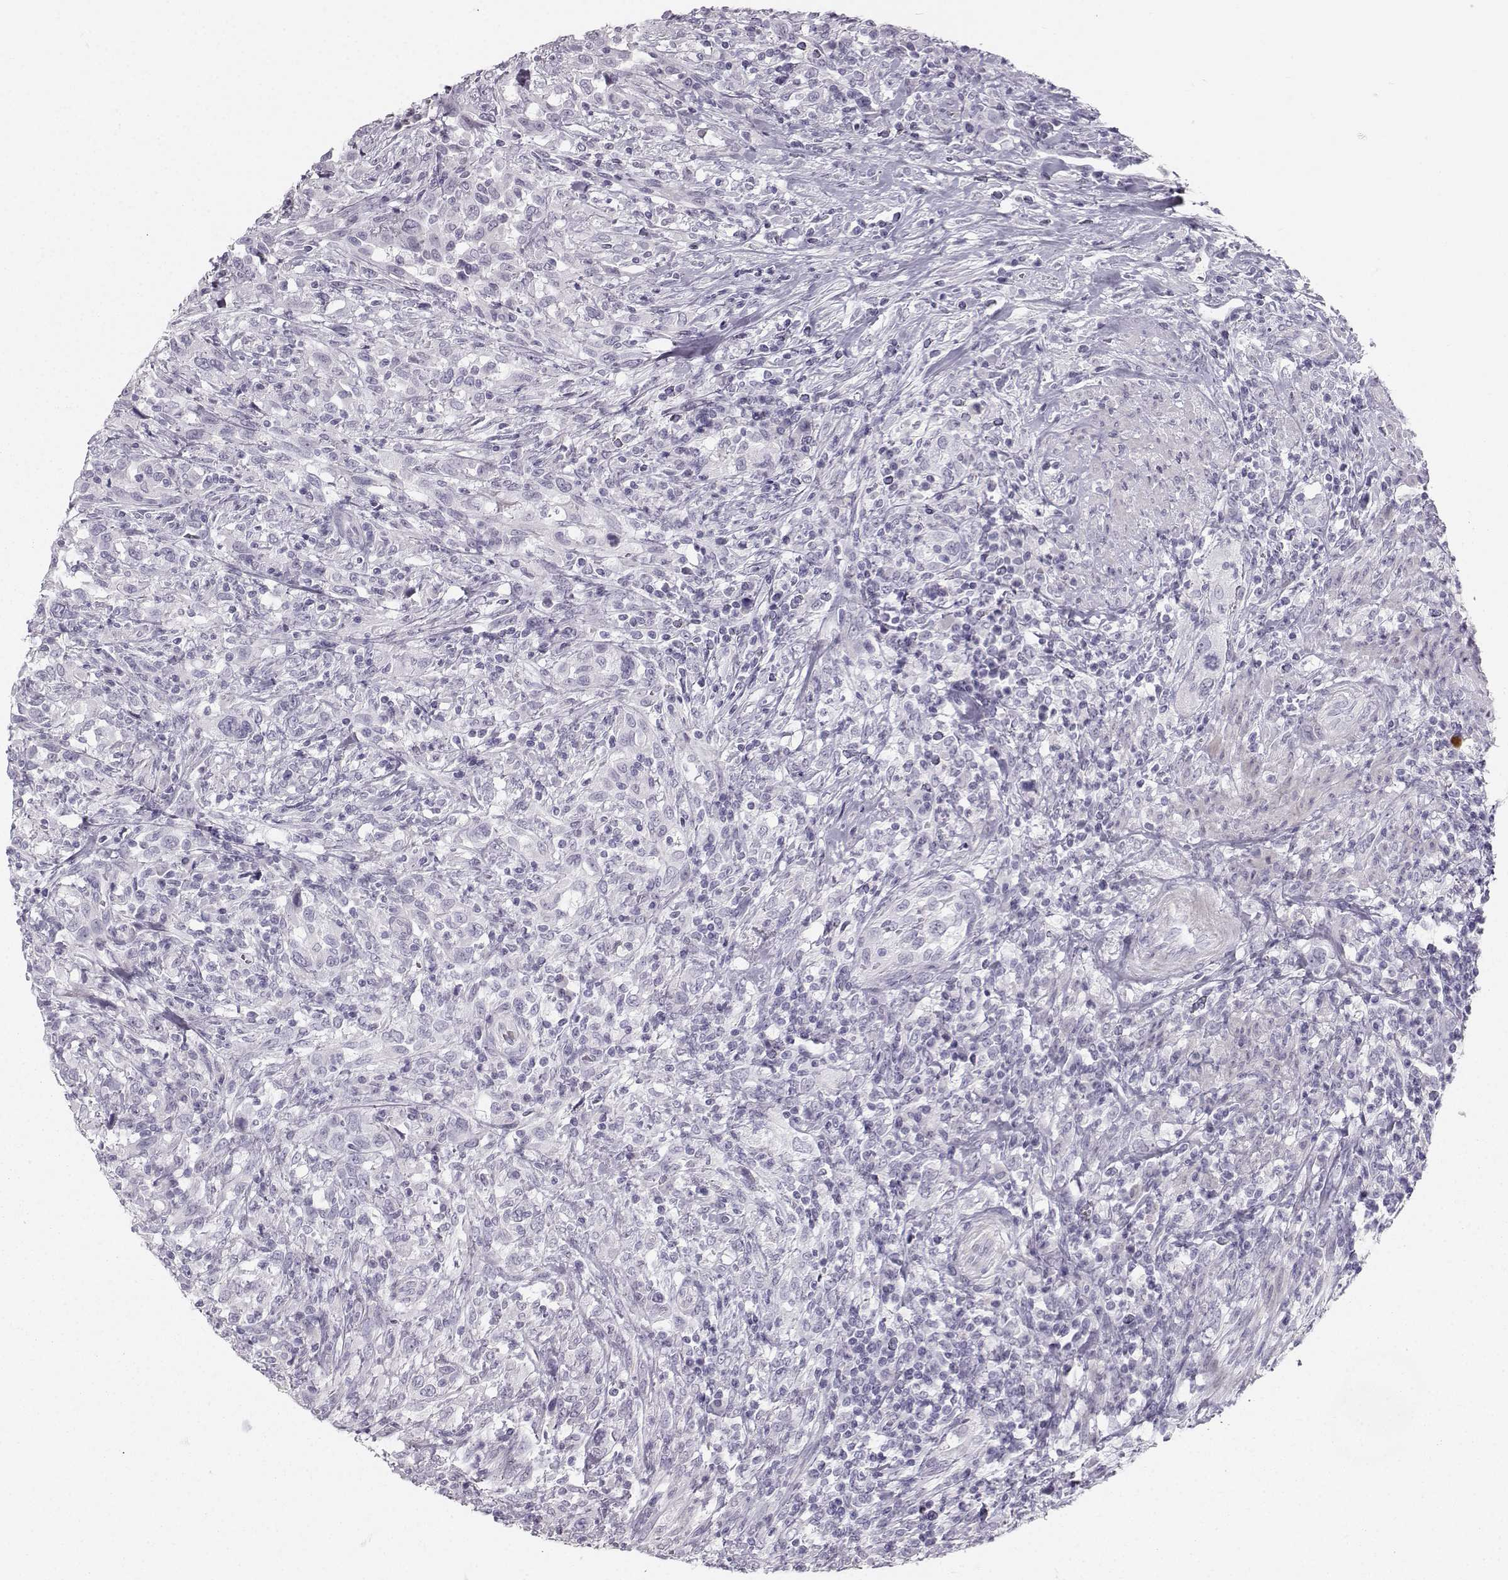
{"staining": {"intensity": "negative", "quantity": "none", "location": "none"}, "tissue": "urothelial cancer", "cell_type": "Tumor cells", "image_type": "cancer", "snomed": [{"axis": "morphology", "description": "Urothelial carcinoma, NOS"}, {"axis": "morphology", "description": "Urothelial carcinoma, High grade"}, {"axis": "topography", "description": "Urinary bladder"}], "caption": "A high-resolution histopathology image shows immunohistochemistry (IHC) staining of urothelial cancer, which shows no significant positivity in tumor cells. (DAB (3,3'-diaminobenzidine) immunohistochemistry with hematoxylin counter stain).", "gene": "CASR", "patient": {"sex": "female", "age": 64}}